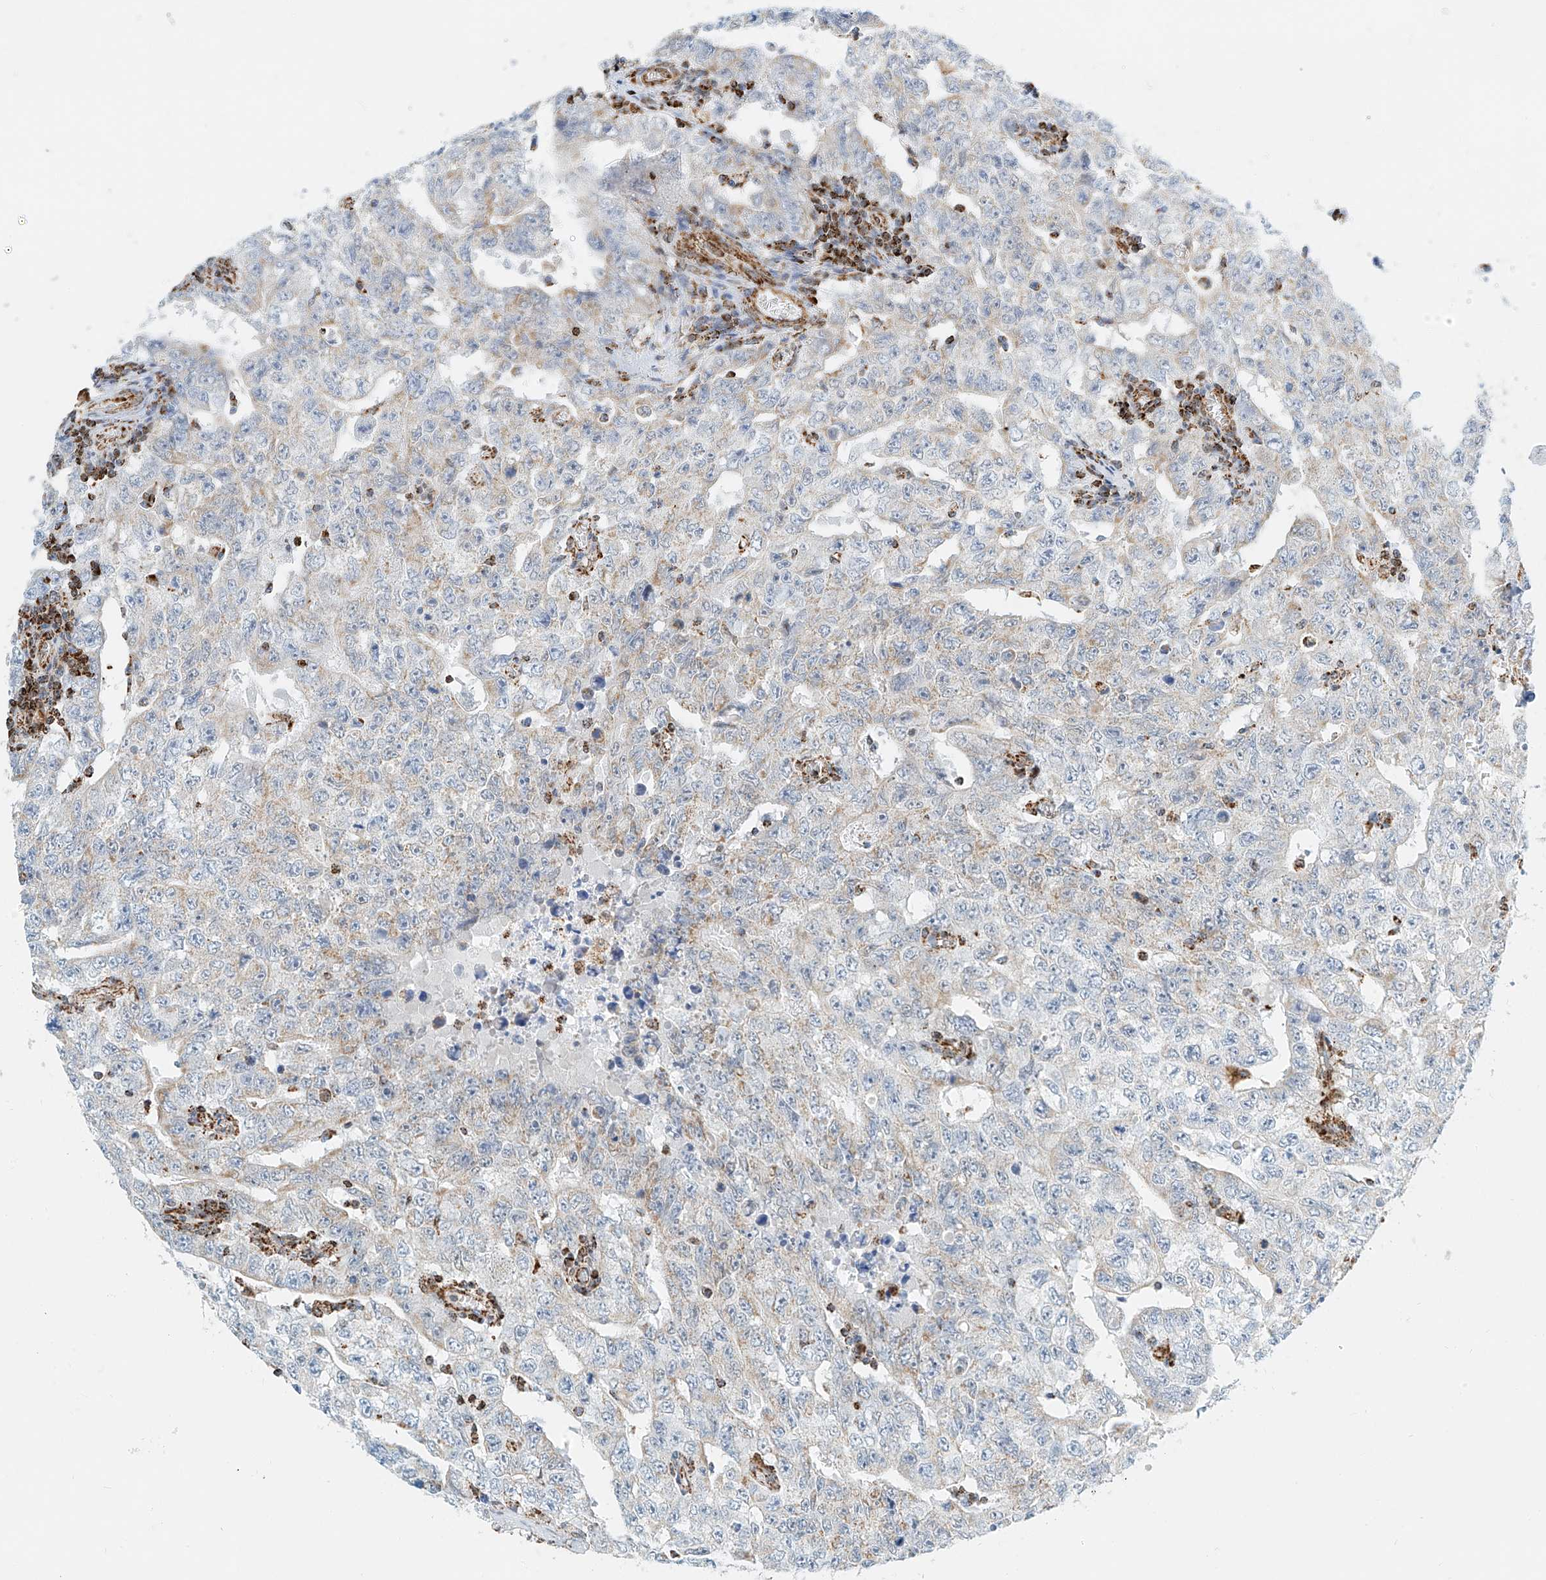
{"staining": {"intensity": "weak", "quantity": "<25%", "location": "cytoplasmic/membranous"}, "tissue": "testis cancer", "cell_type": "Tumor cells", "image_type": "cancer", "snomed": [{"axis": "morphology", "description": "Carcinoma, Embryonal, NOS"}, {"axis": "topography", "description": "Testis"}], "caption": "Embryonal carcinoma (testis) stained for a protein using IHC demonstrates no positivity tumor cells.", "gene": "PPA2", "patient": {"sex": "male", "age": 26}}